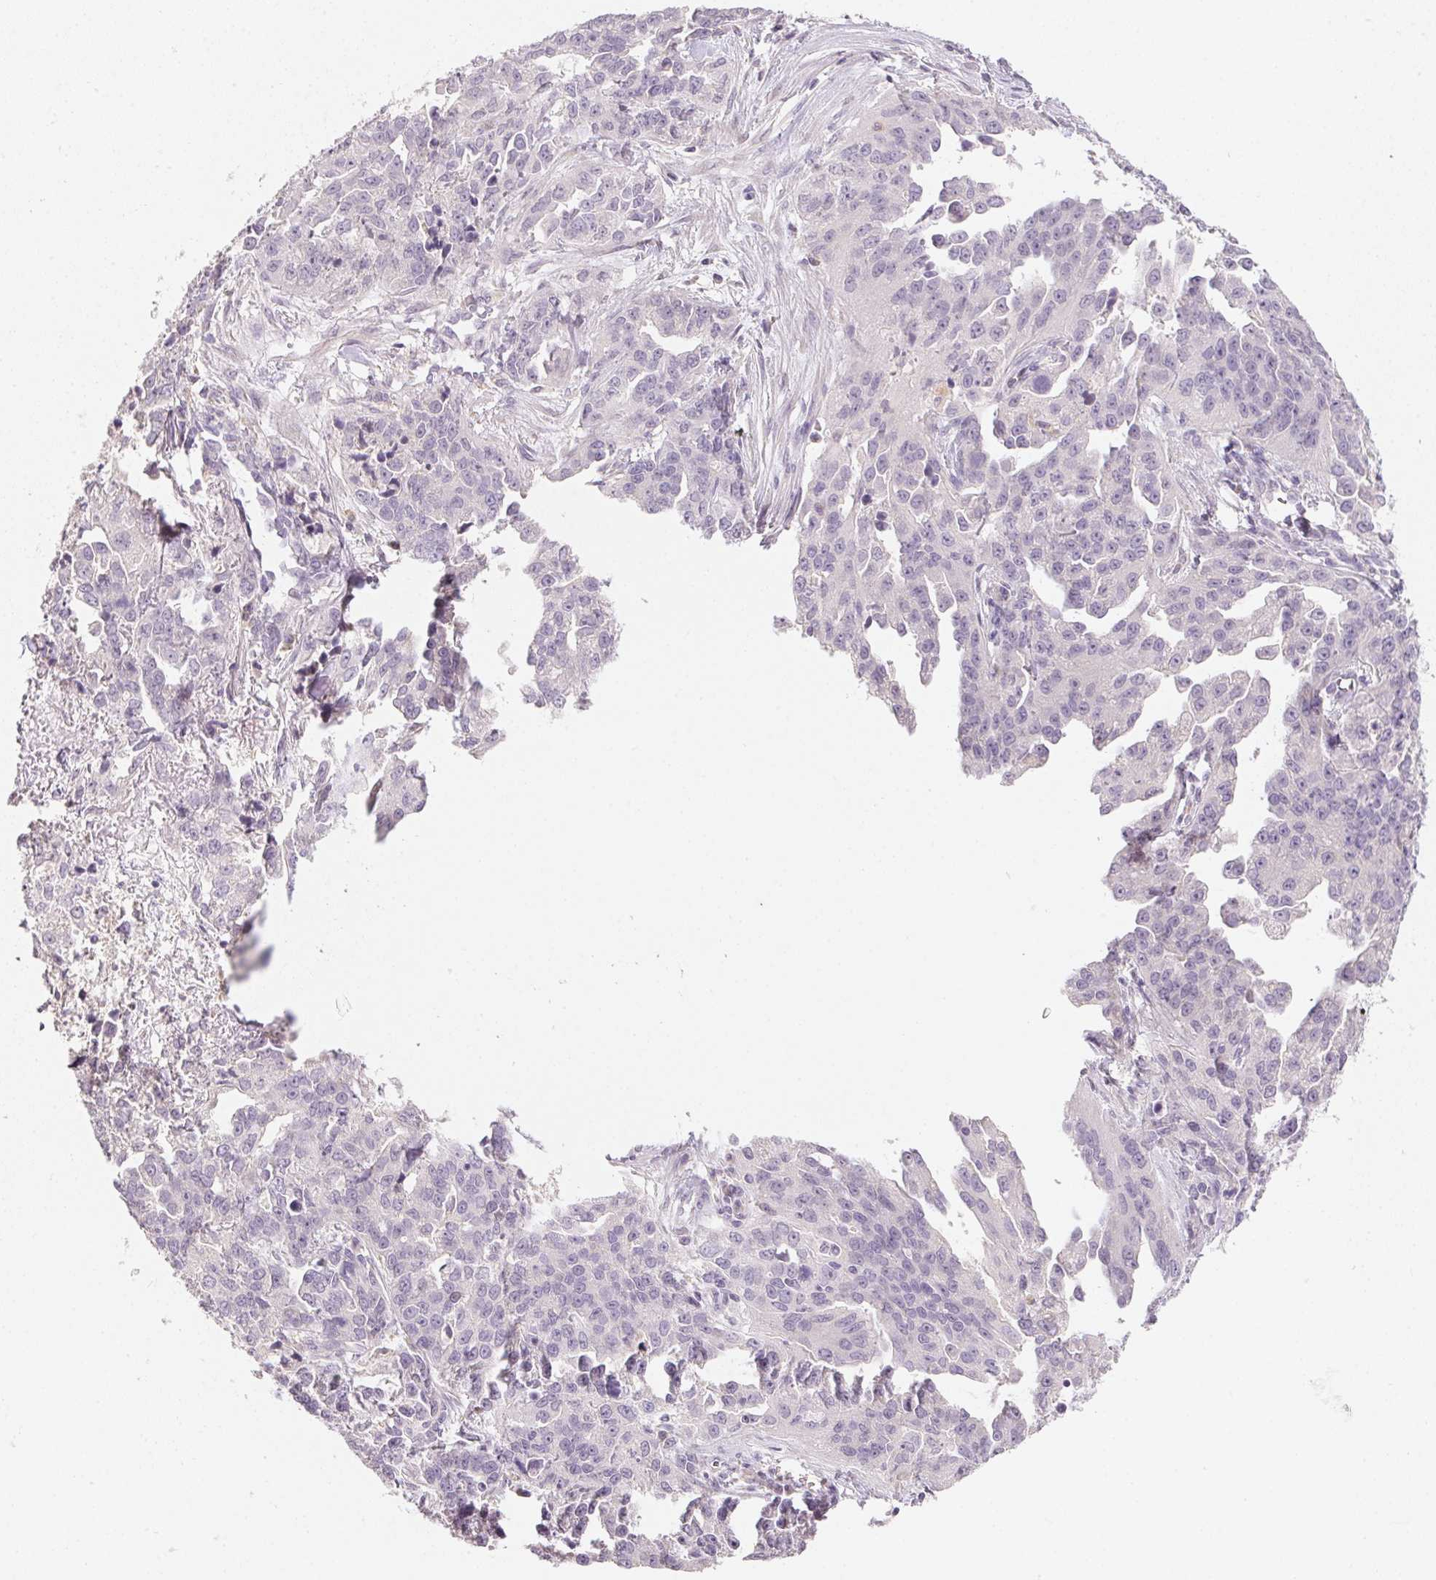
{"staining": {"intensity": "negative", "quantity": "none", "location": "none"}, "tissue": "ovarian cancer", "cell_type": "Tumor cells", "image_type": "cancer", "snomed": [{"axis": "morphology", "description": "Cystadenocarcinoma, serous, NOS"}, {"axis": "topography", "description": "Ovary"}], "caption": "Immunohistochemical staining of human ovarian serous cystadenocarcinoma displays no significant expression in tumor cells.", "gene": "SLC6A18", "patient": {"sex": "female", "age": 75}}